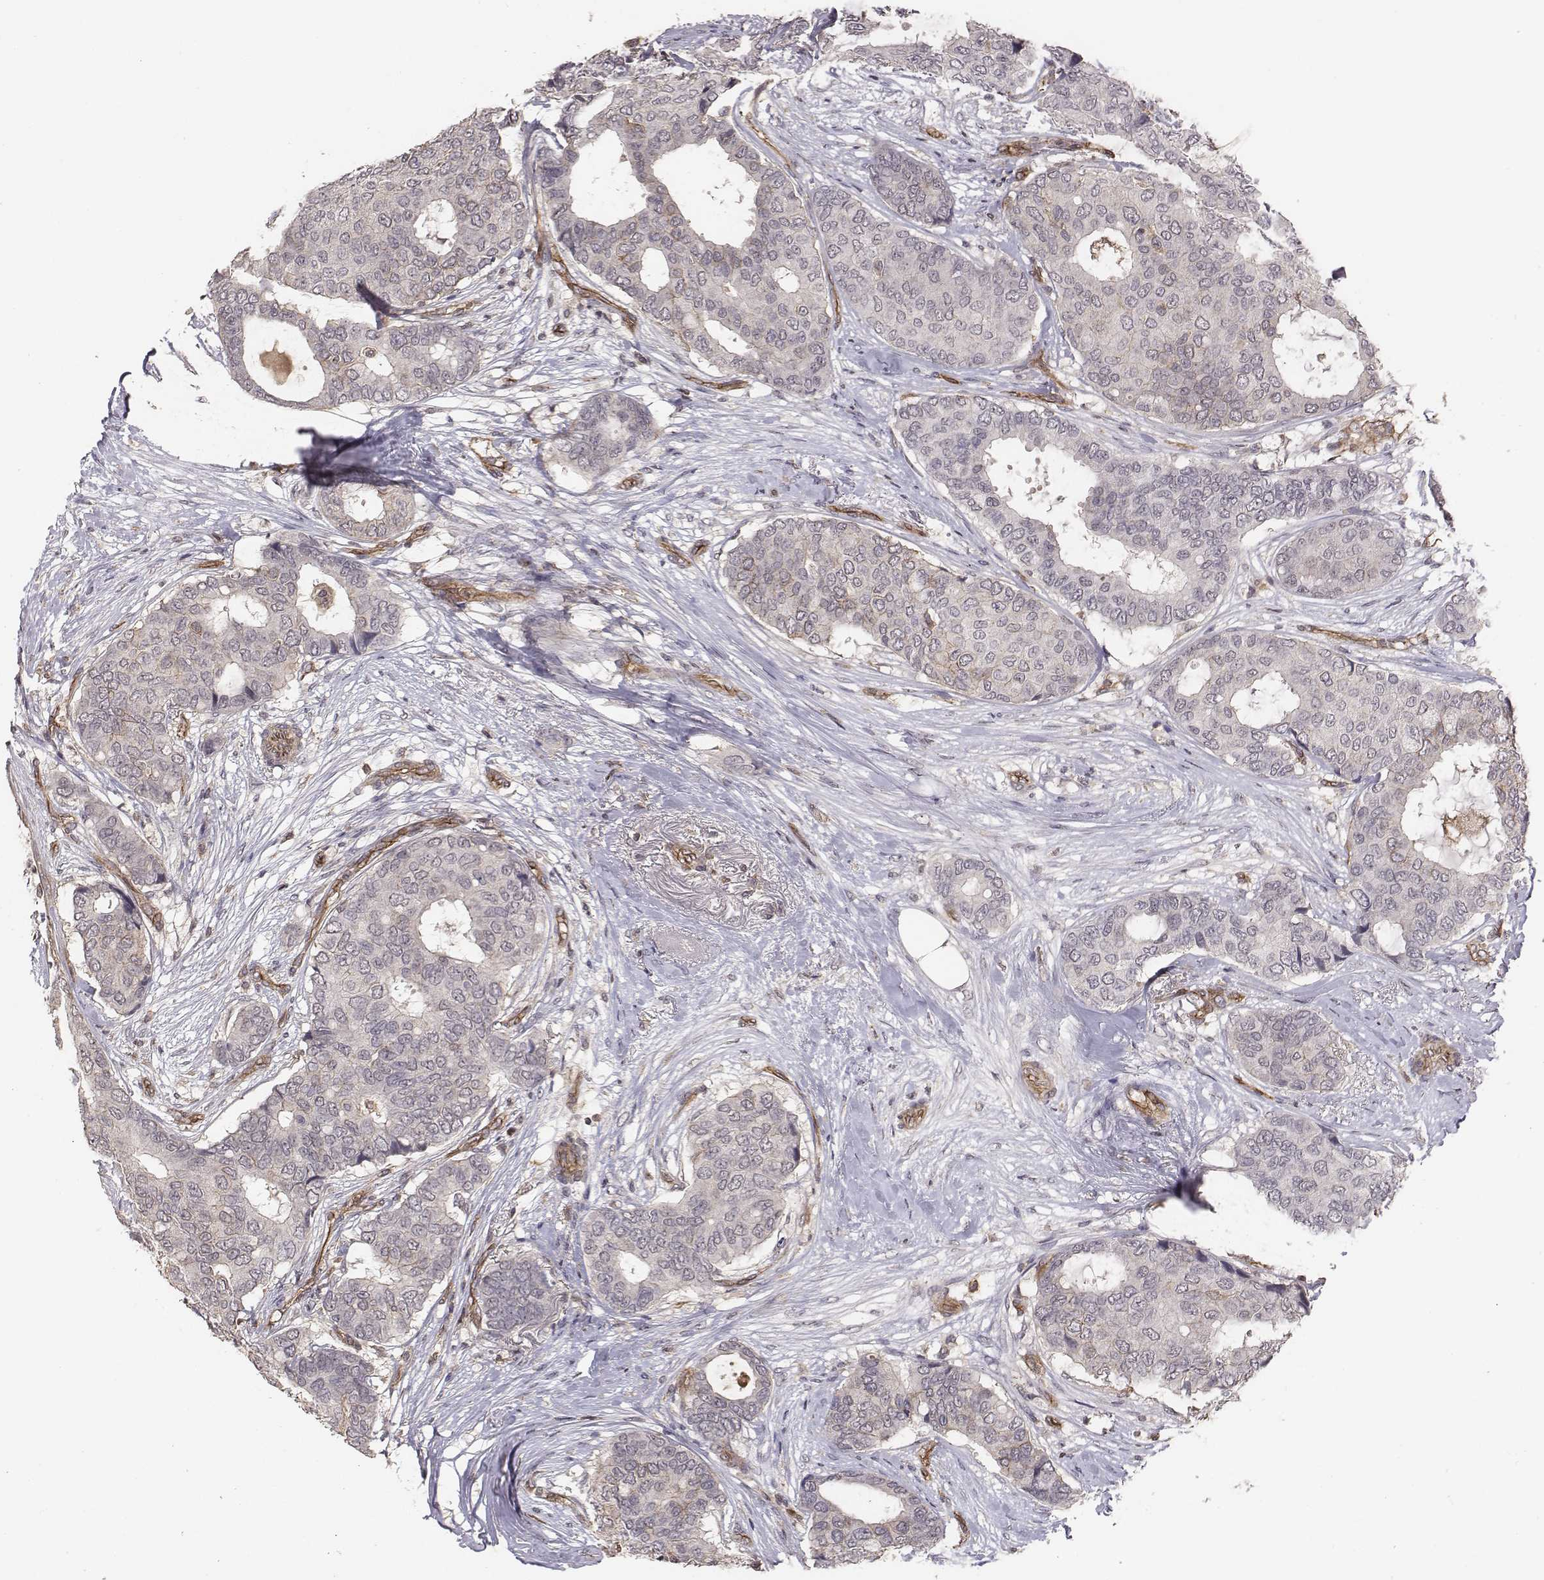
{"staining": {"intensity": "negative", "quantity": "none", "location": "none"}, "tissue": "breast cancer", "cell_type": "Tumor cells", "image_type": "cancer", "snomed": [{"axis": "morphology", "description": "Duct carcinoma"}, {"axis": "topography", "description": "Breast"}], "caption": "Tumor cells are negative for protein expression in human breast infiltrating ductal carcinoma.", "gene": "PTPRG", "patient": {"sex": "female", "age": 75}}